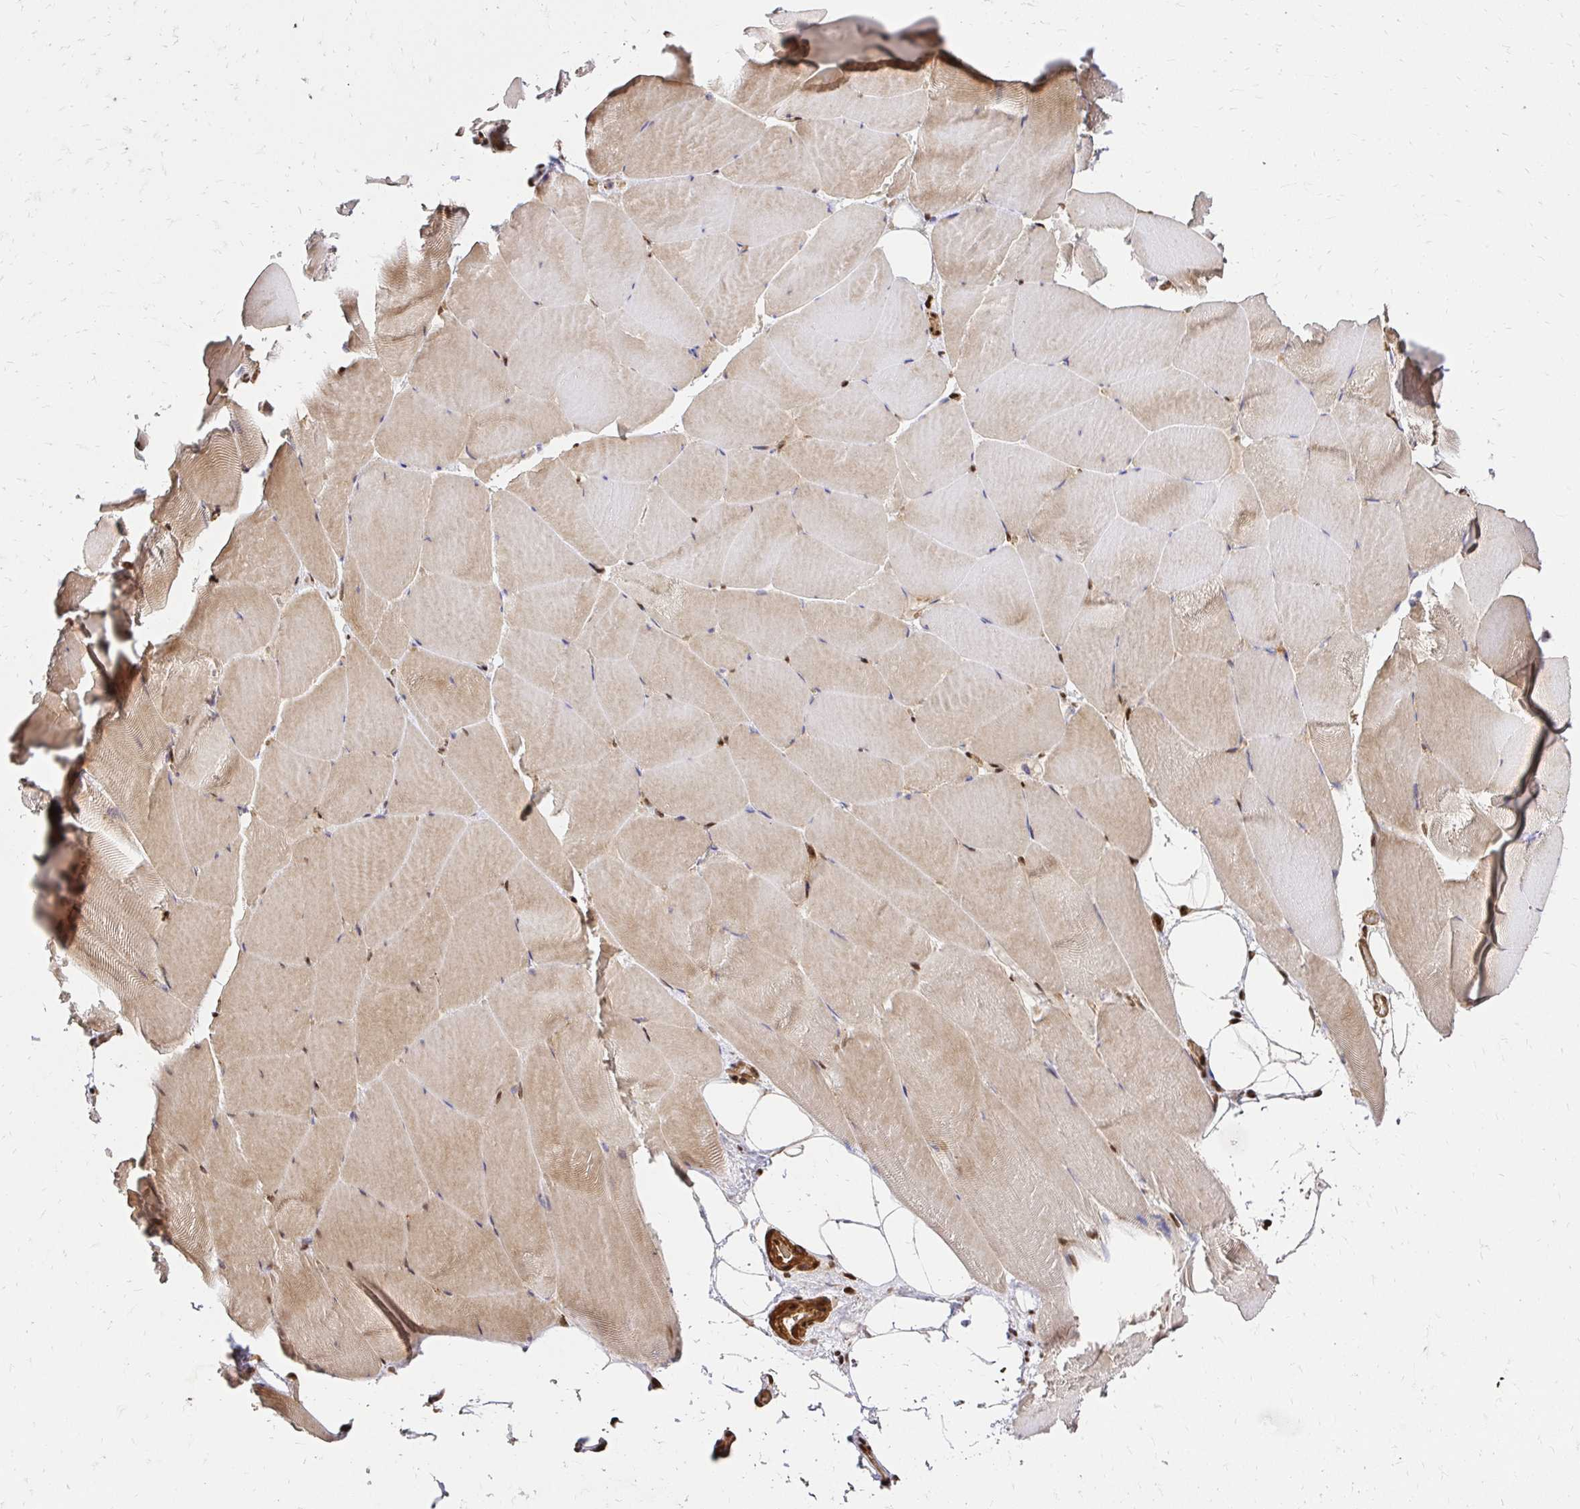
{"staining": {"intensity": "moderate", "quantity": ">75%", "location": "cytoplasmic/membranous,nuclear"}, "tissue": "skeletal muscle", "cell_type": "Myocytes", "image_type": "normal", "snomed": [{"axis": "morphology", "description": "Normal tissue, NOS"}, {"axis": "topography", "description": "Skeletal muscle"}], "caption": "Protein staining of benign skeletal muscle shows moderate cytoplasmic/membranous,nuclear expression in approximately >75% of myocytes. The staining was performed using DAB (3,3'-diaminobenzidine), with brown indicating positive protein expression. Nuclei are stained blue with hematoxylin.", "gene": "GLYR1", "patient": {"sex": "female", "age": 64}}